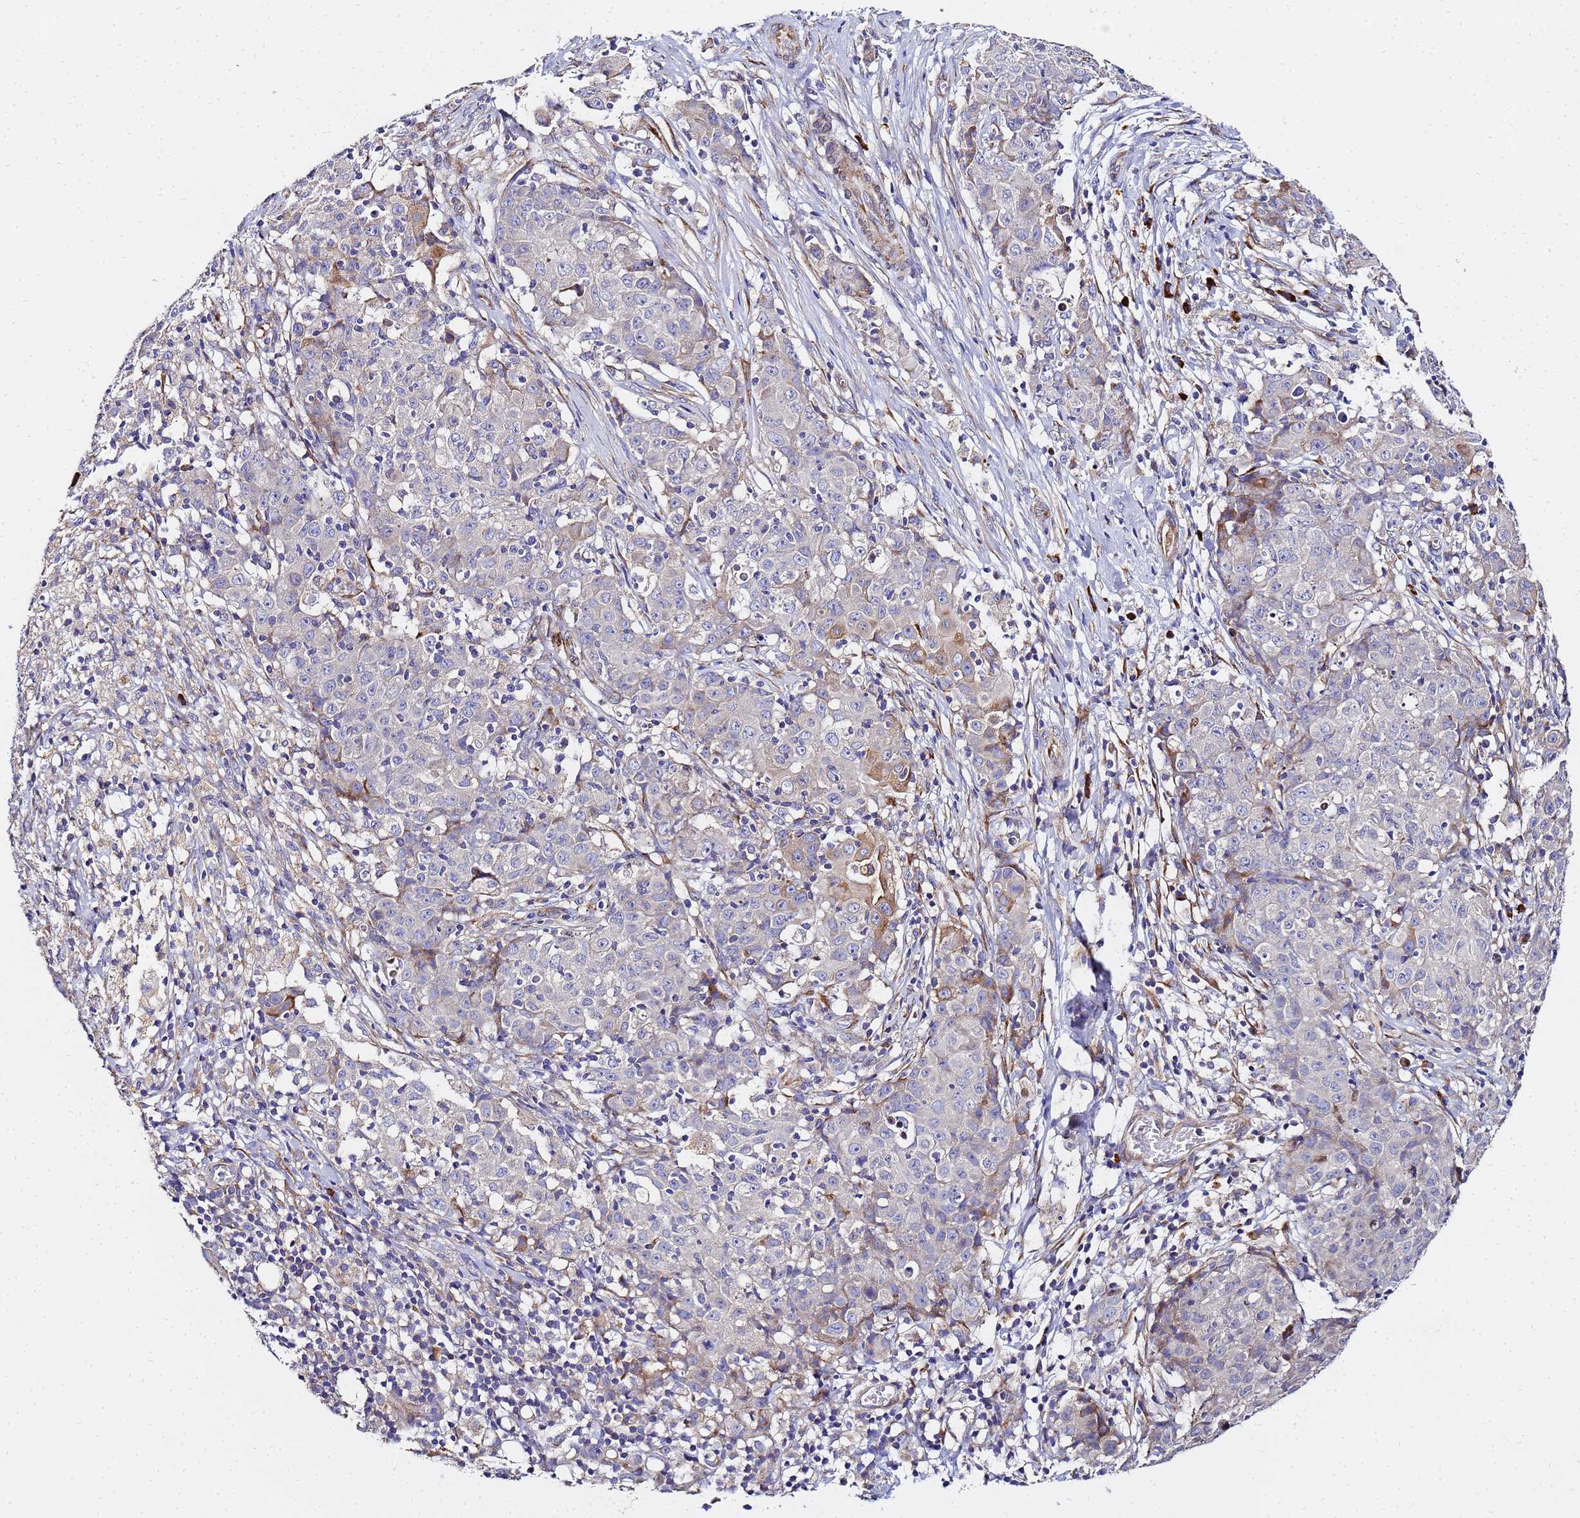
{"staining": {"intensity": "moderate", "quantity": "<25%", "location": "cytoplasmic/membranous"}, "tissue": "ovarian cancer", "cell_type": "Tumor cells", "image_type": "cancer", "snomed": [{"axis": "morphology", "description": "Carcinoma, endometroid"}, {"axis": "topography", "description": "Ovary"}], "caption": "Immunohistochemical staining of human ovarian endometroid carcinoma displays low levels of moderate cytoplasmic/membranous expression in approximately <25% of tumor cells.", "gene": "POM121", "patient": {"sex": "female", "age": 42}}